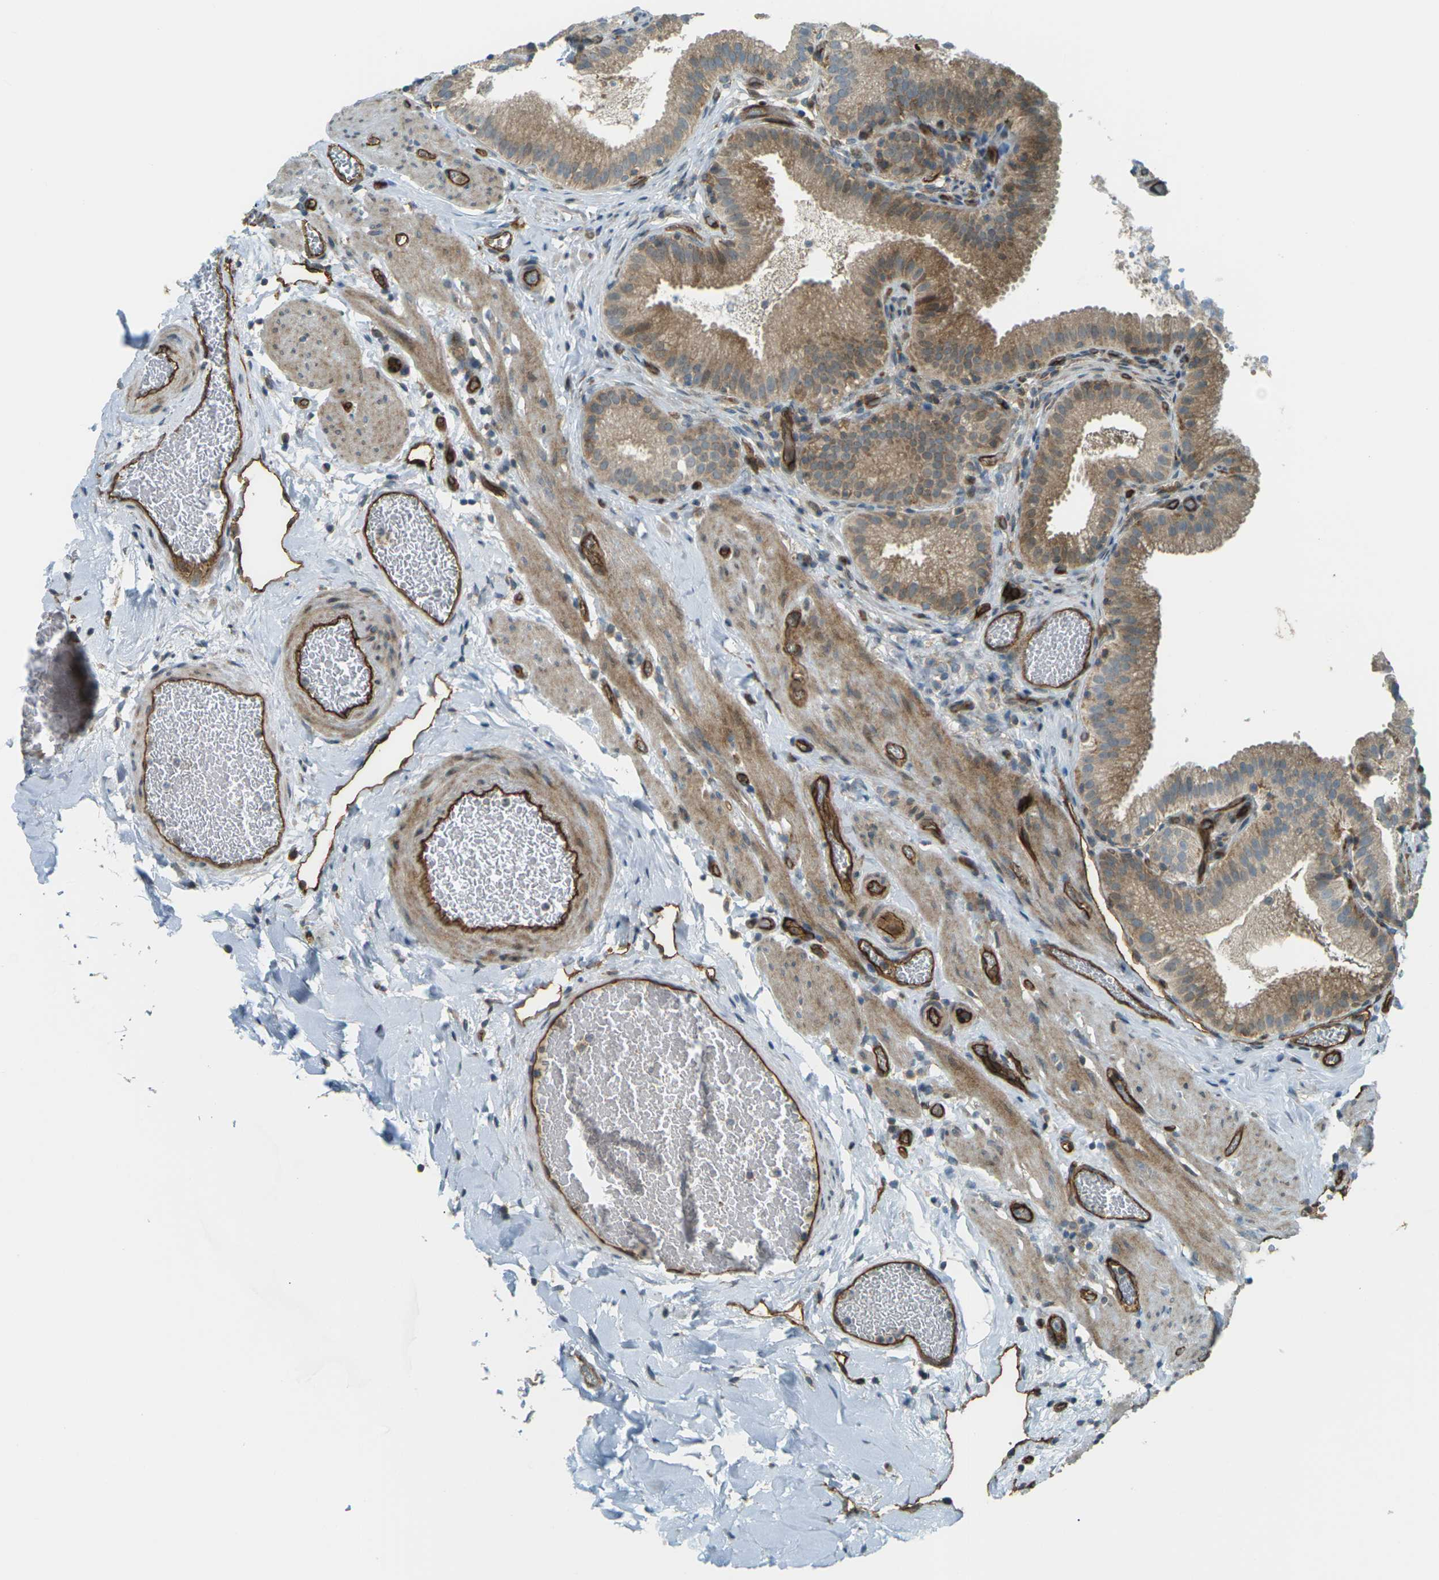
{"staining": {"intensity": "moderate", "quantity": ">75%", "location": "cytoplasmic/membranous"}, "tissue": "gallbladder", "cell_type": "Glandular cells", "image_type": "normal", "snomed": [{"axis": "morphology", "description": "Normal tissue, NOS"}, {"axis": "topography", "description": "Gallbladder"}], "caption": "Immunohistochemical staining of benign human gallbladder reveals medium levels of moderate cytoplasmic/membranous positivity in approximately >75% of glandular cells.", "gene": "S1PR1", "patient": {"sex": "male", "age": 54}}